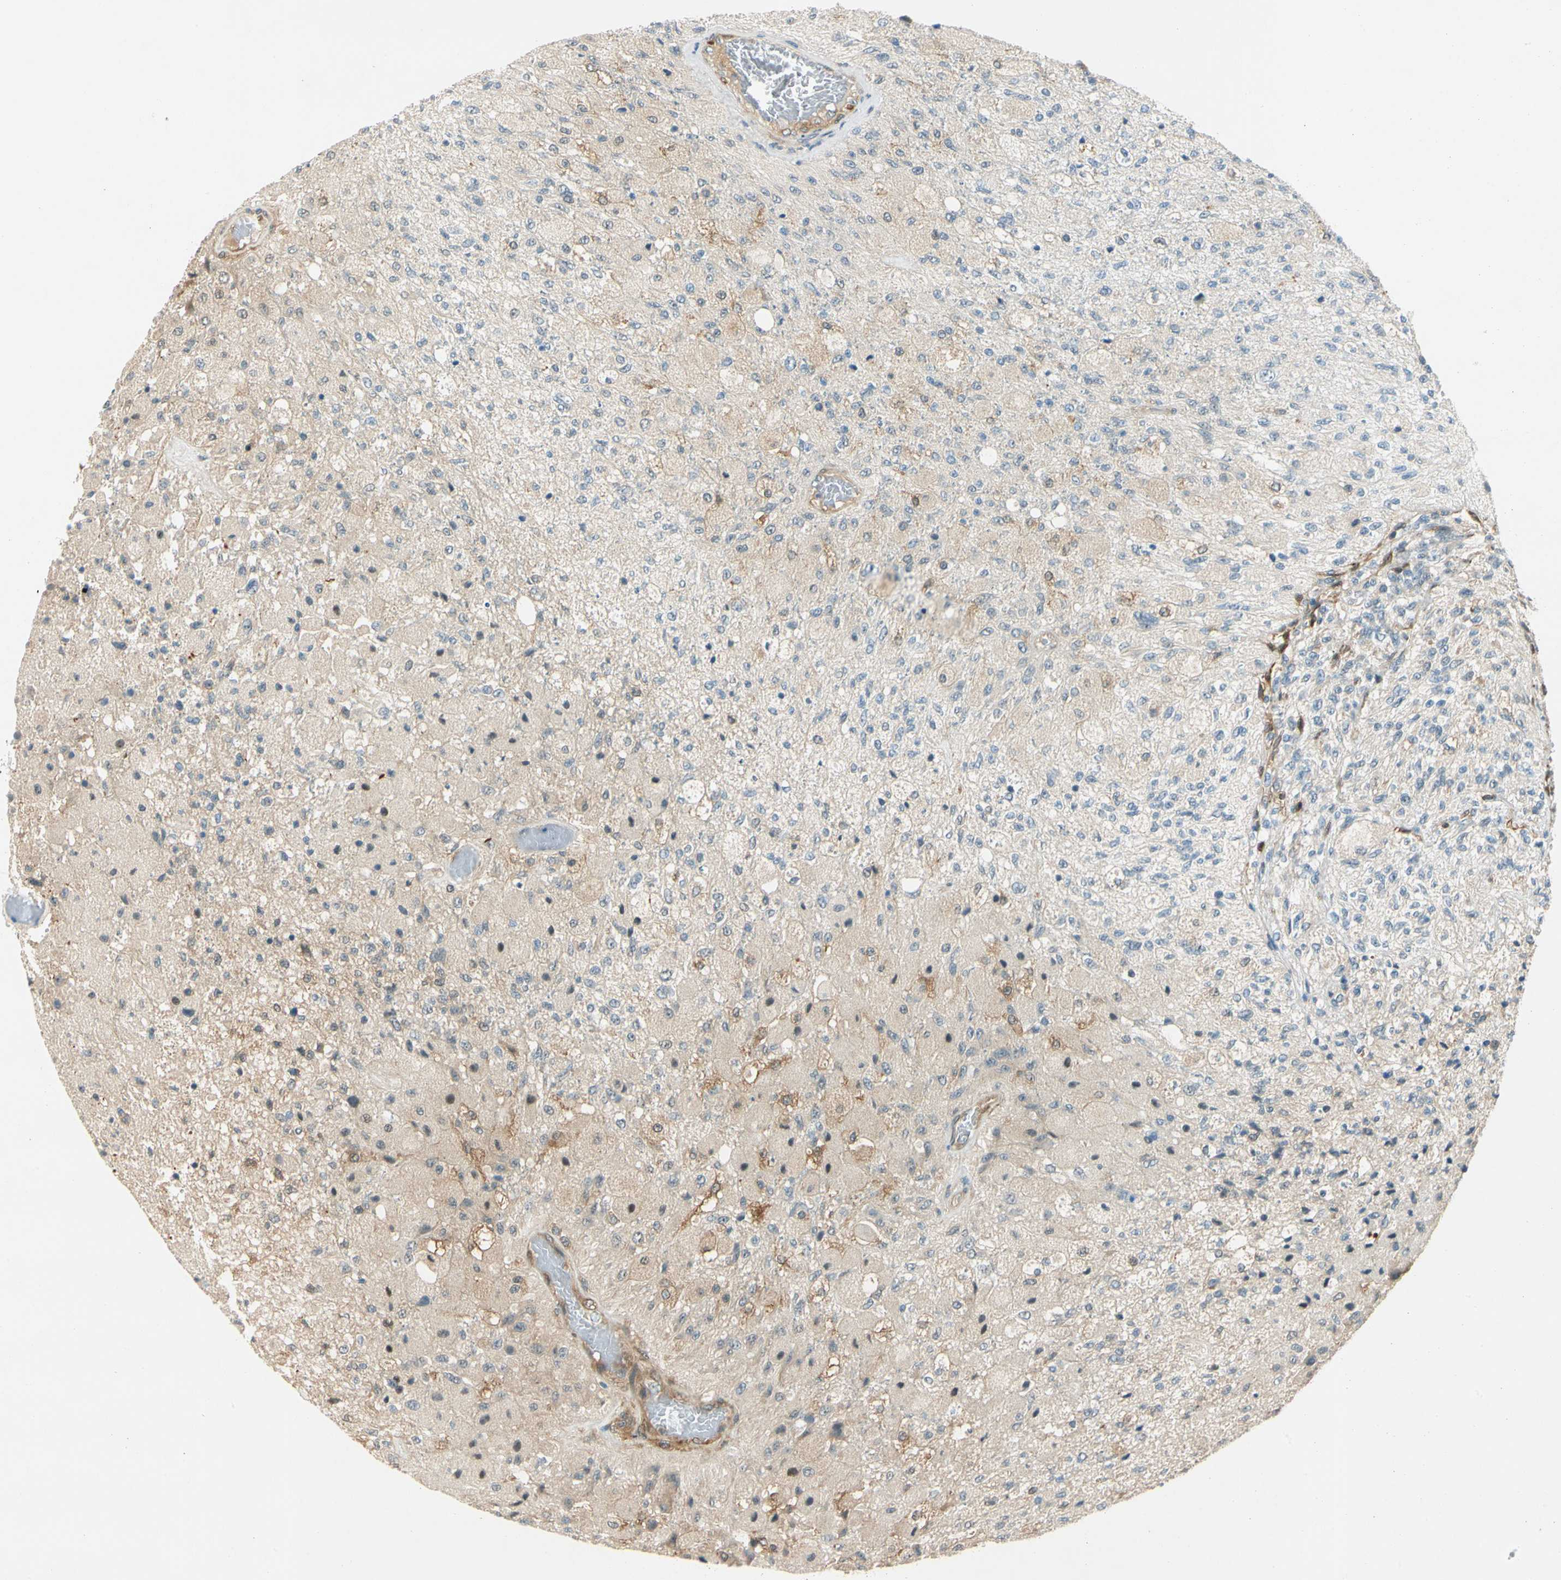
{"staining": {"intensity": "moderate", "quantity": "<25%", "location": "cytoplasmic/membranous"}, "tissue": "glioma", "cell_type": "Tumor cells", "image_type": "cancer", "snomed": [{"axis": "morphology", "description": "Normal tissue, NOS"}, {"axis": "morphology", "description": "Glioma, malignant, High grade"}, {"axis": "topography", "description": "Cerebral cortex"}], "caption": "Protein staining of malignant glioma (high-grade) tissue reveals moderate cytoplasmic/membranous expression in about <25% of tumor cells.", "gene": "WIPI1", "patient": {"sex": "male", "age": 77}}